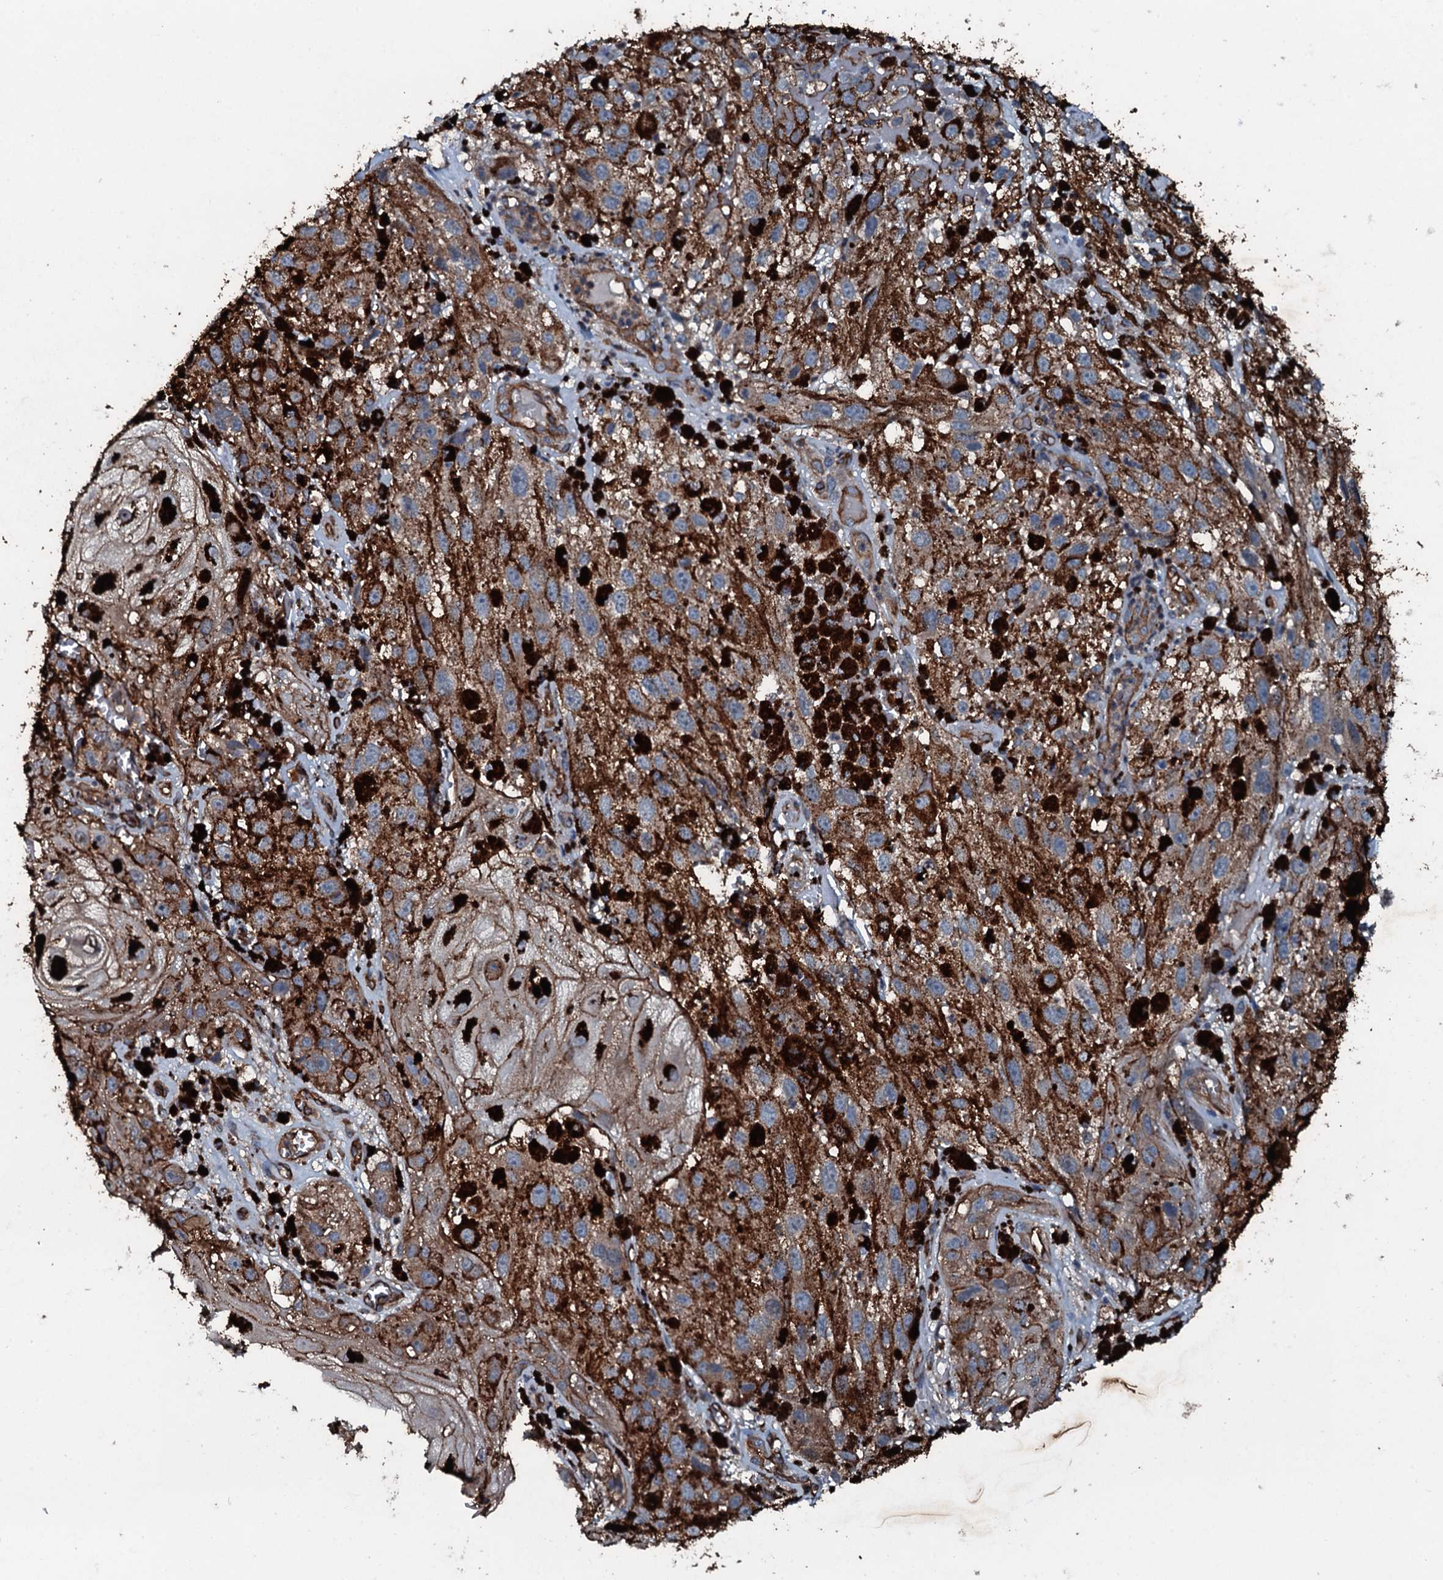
{"staining": {"intensity": "weak", "quantity": ">75%", "location": "cytoplasmic/membranous"}, "tissue": "melanoma", "cell_type": "Tumor cells", "image_type": "cancer", "snomed": [{"axis": "morphology", "description": "Malignant melanoma, NOS"}, {"axis": "topography", "description": "Skin"}], "caption": "Malignant melanoma was stained to show a protein in brown. There is low levels of weak cytoplasmic/membranous positivity in about >75% of tumor cells. Immunohistochemistry stains the protein of interest in brown and the nuclei are stained blue.", "gene": "SLC25A38", "patient": {"sex": "male", "age": 88}}